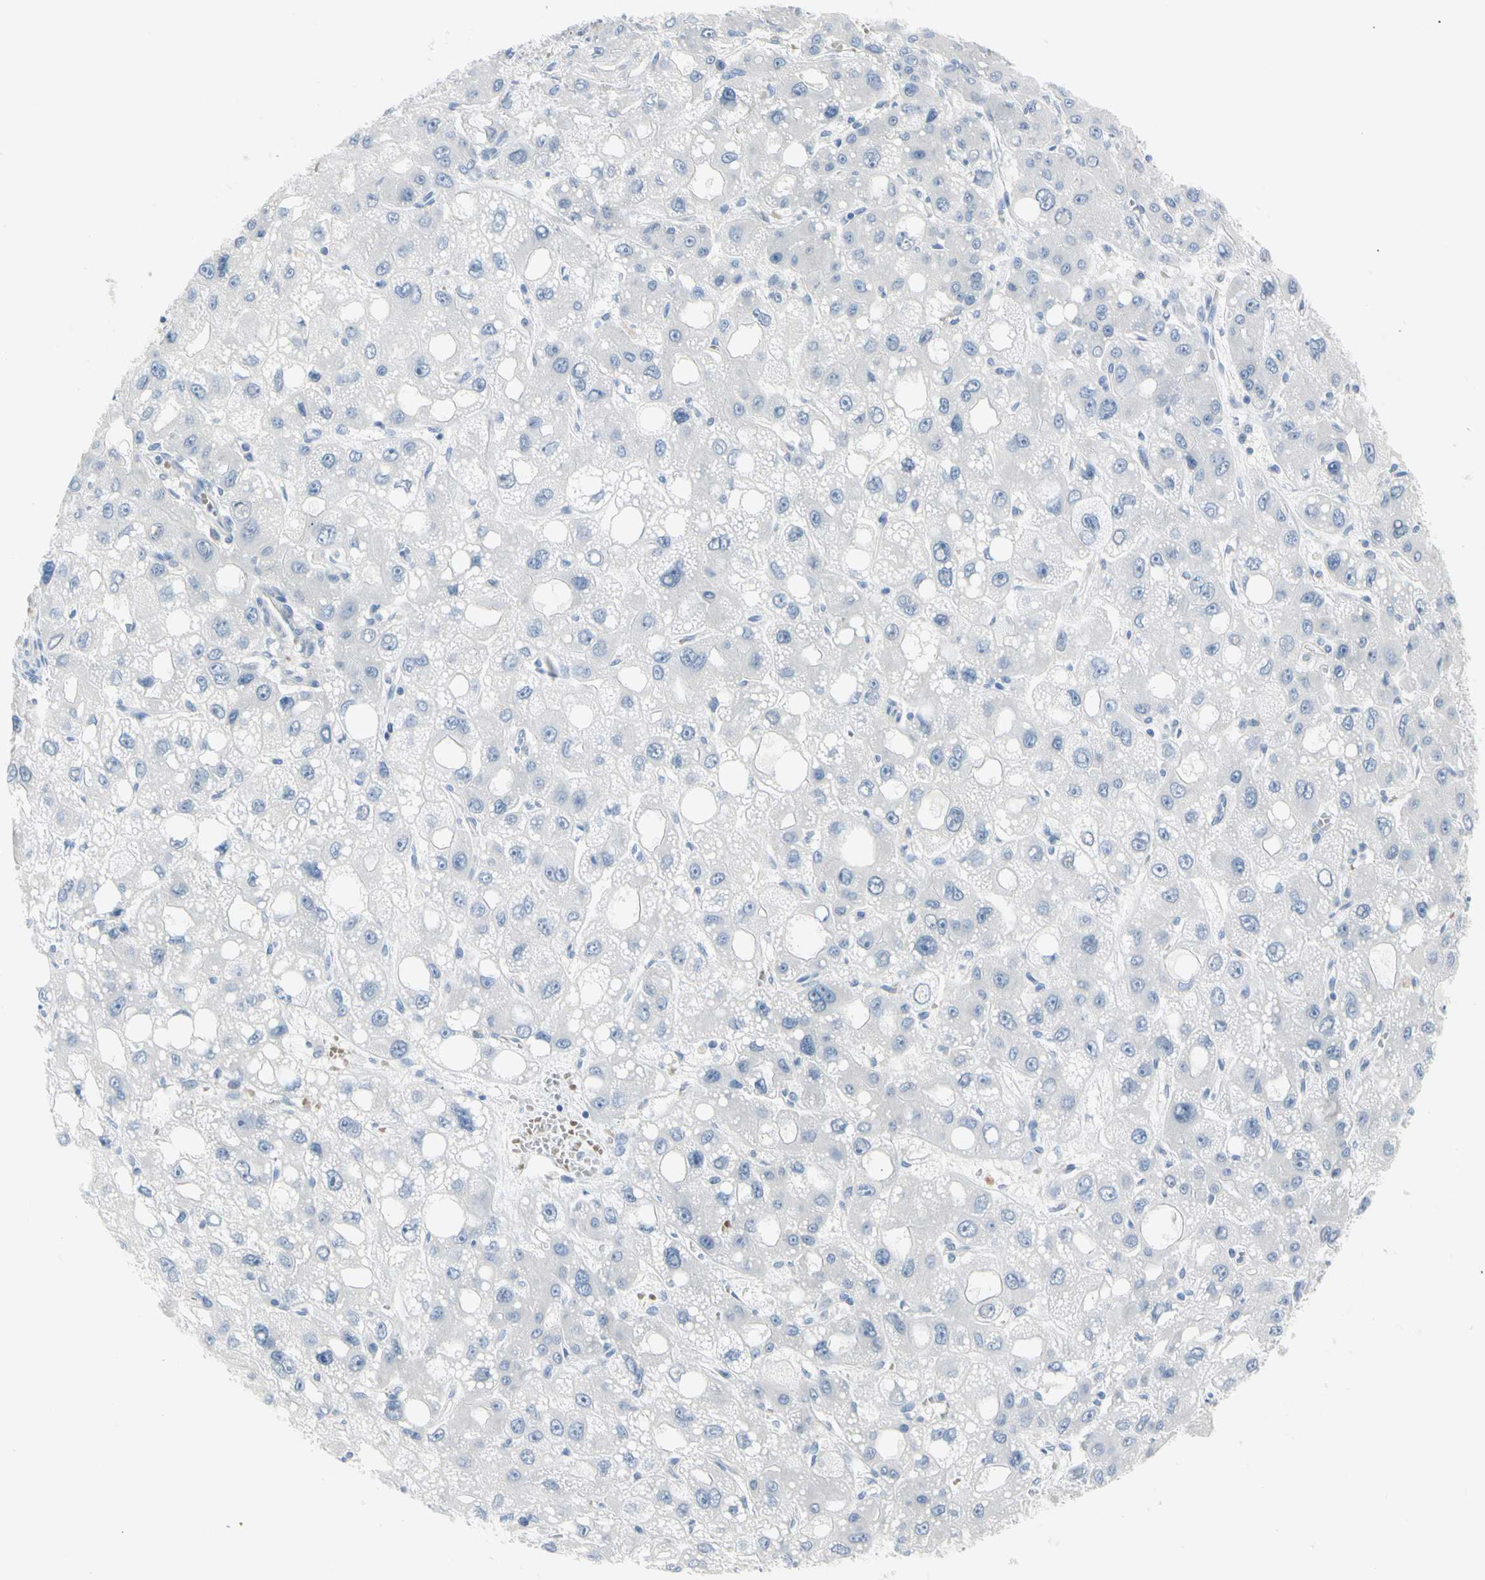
{"staining": {"intensity": "negative", "quantity": "none", "location": "none"}, "tissue": "liver cancer", "cell_type": "Tumor cells", "image_type": "cancer", "snomed": [{"axis": "morphology", "description": "Carcinoma, Hepatocellular, NOS"}, {"axis": "topography", "description": "Liver"}], "caption": "Immunohistochemistry (IHC) of liver cancer (hepatocellular carcinoma) shows no staining in tumor cells. Brightfield microscopy of immunohistochemistry stained with DAB (brown) and hematoxylin (blue), captured at high magnification.", "gene": "MARK1", "patient": {"sex": "male", "age": 55}}